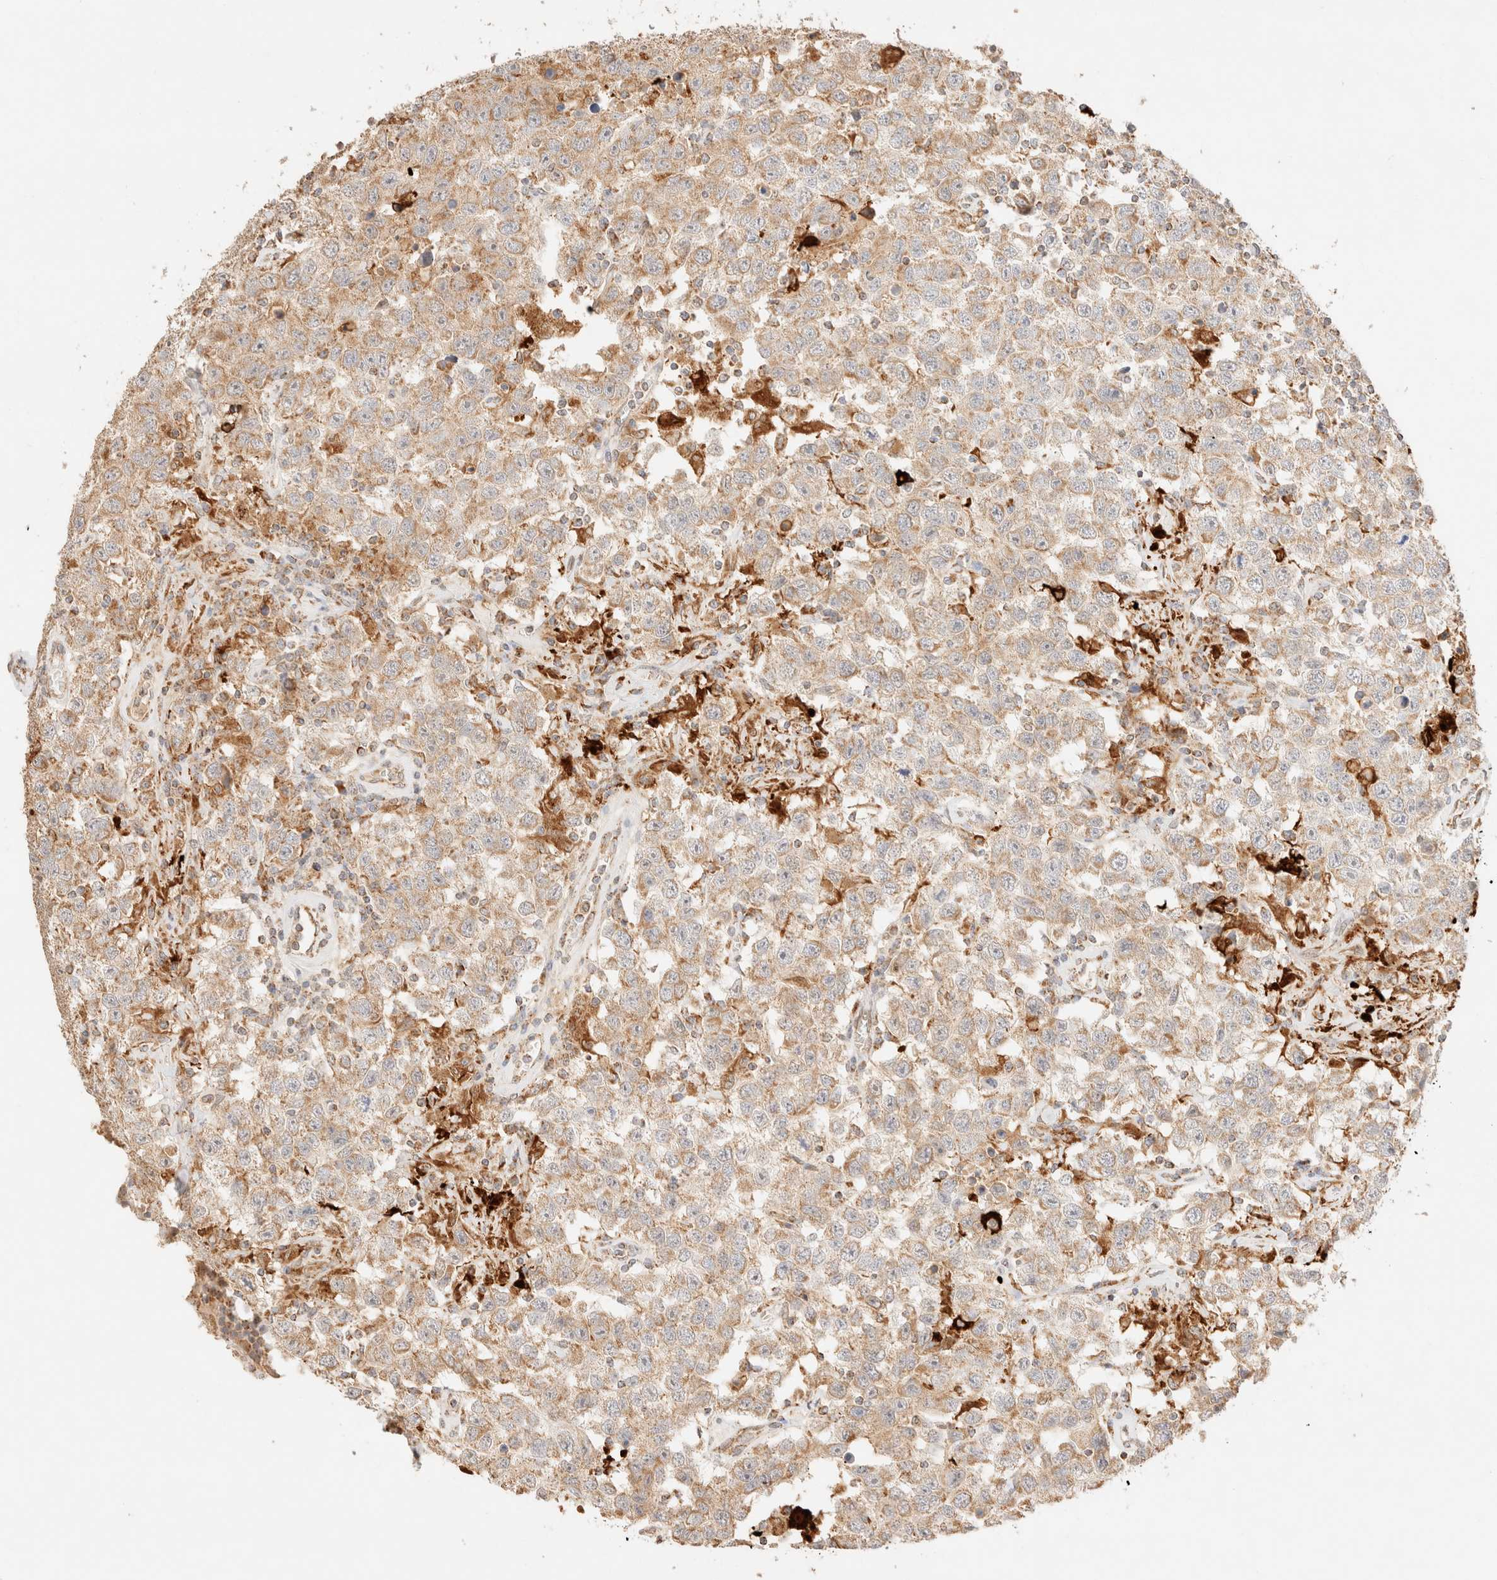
{"staining": {"intensity": "weak", "quantity": ">75%", "location": "cytoplasmic/membranous"}, "tissue": "testis cancer", "cell_type": "Tumor cells", "image_type": "cancer", "snomed": [{"axis": "morphology", "description": "Seminoma, NOS"}, {"axis": "topography", "description": "Testis"}], "caption": "Seminoma (testis) stained with a protein marker displays weak staining in tumor cells.", "gene": "TACO1", "patient": {"sex": "male", "age": 41}}